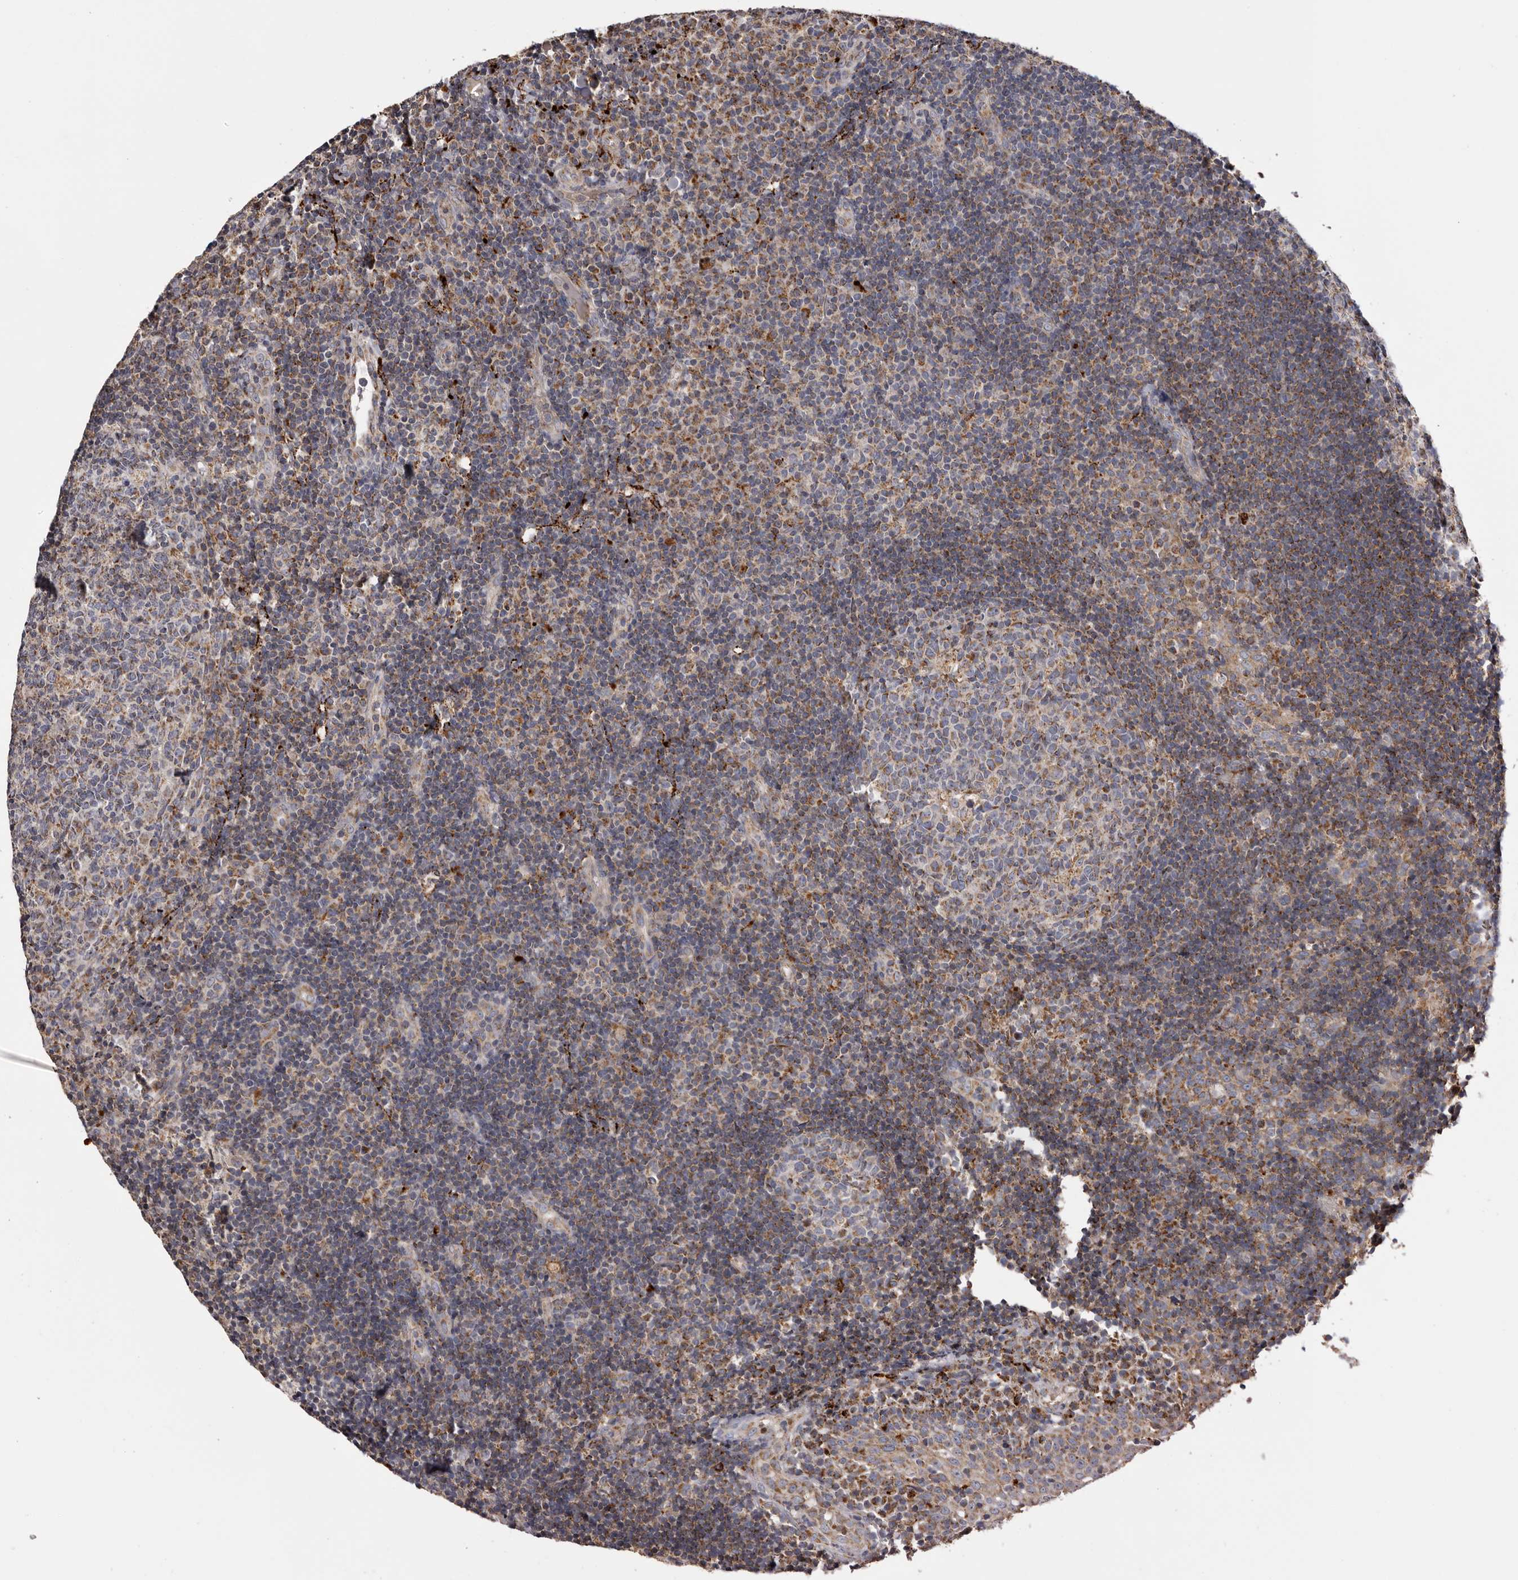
{"staining": {"intensity": "moderate", "quantity": "25%-75%", "location": "cytoplasmic/membranous"}, "tissue": "tonsil", "cell_type": "Germinal center cells", "image_type": "normal", "snomed": [{"axis": "morphology", "description": "Normal tissue, NOS"}, {"axis": "topography", "description": "Tonsil"}], "caption": "This histopathology image demonstrates IHC staining of benign tonsil, with medium moderate cytoplasmic/membranous expression in approximately 25%-75% of germinal center cells.", "gene": "MECR", "patient": {"sex": "female", "age": 40}}